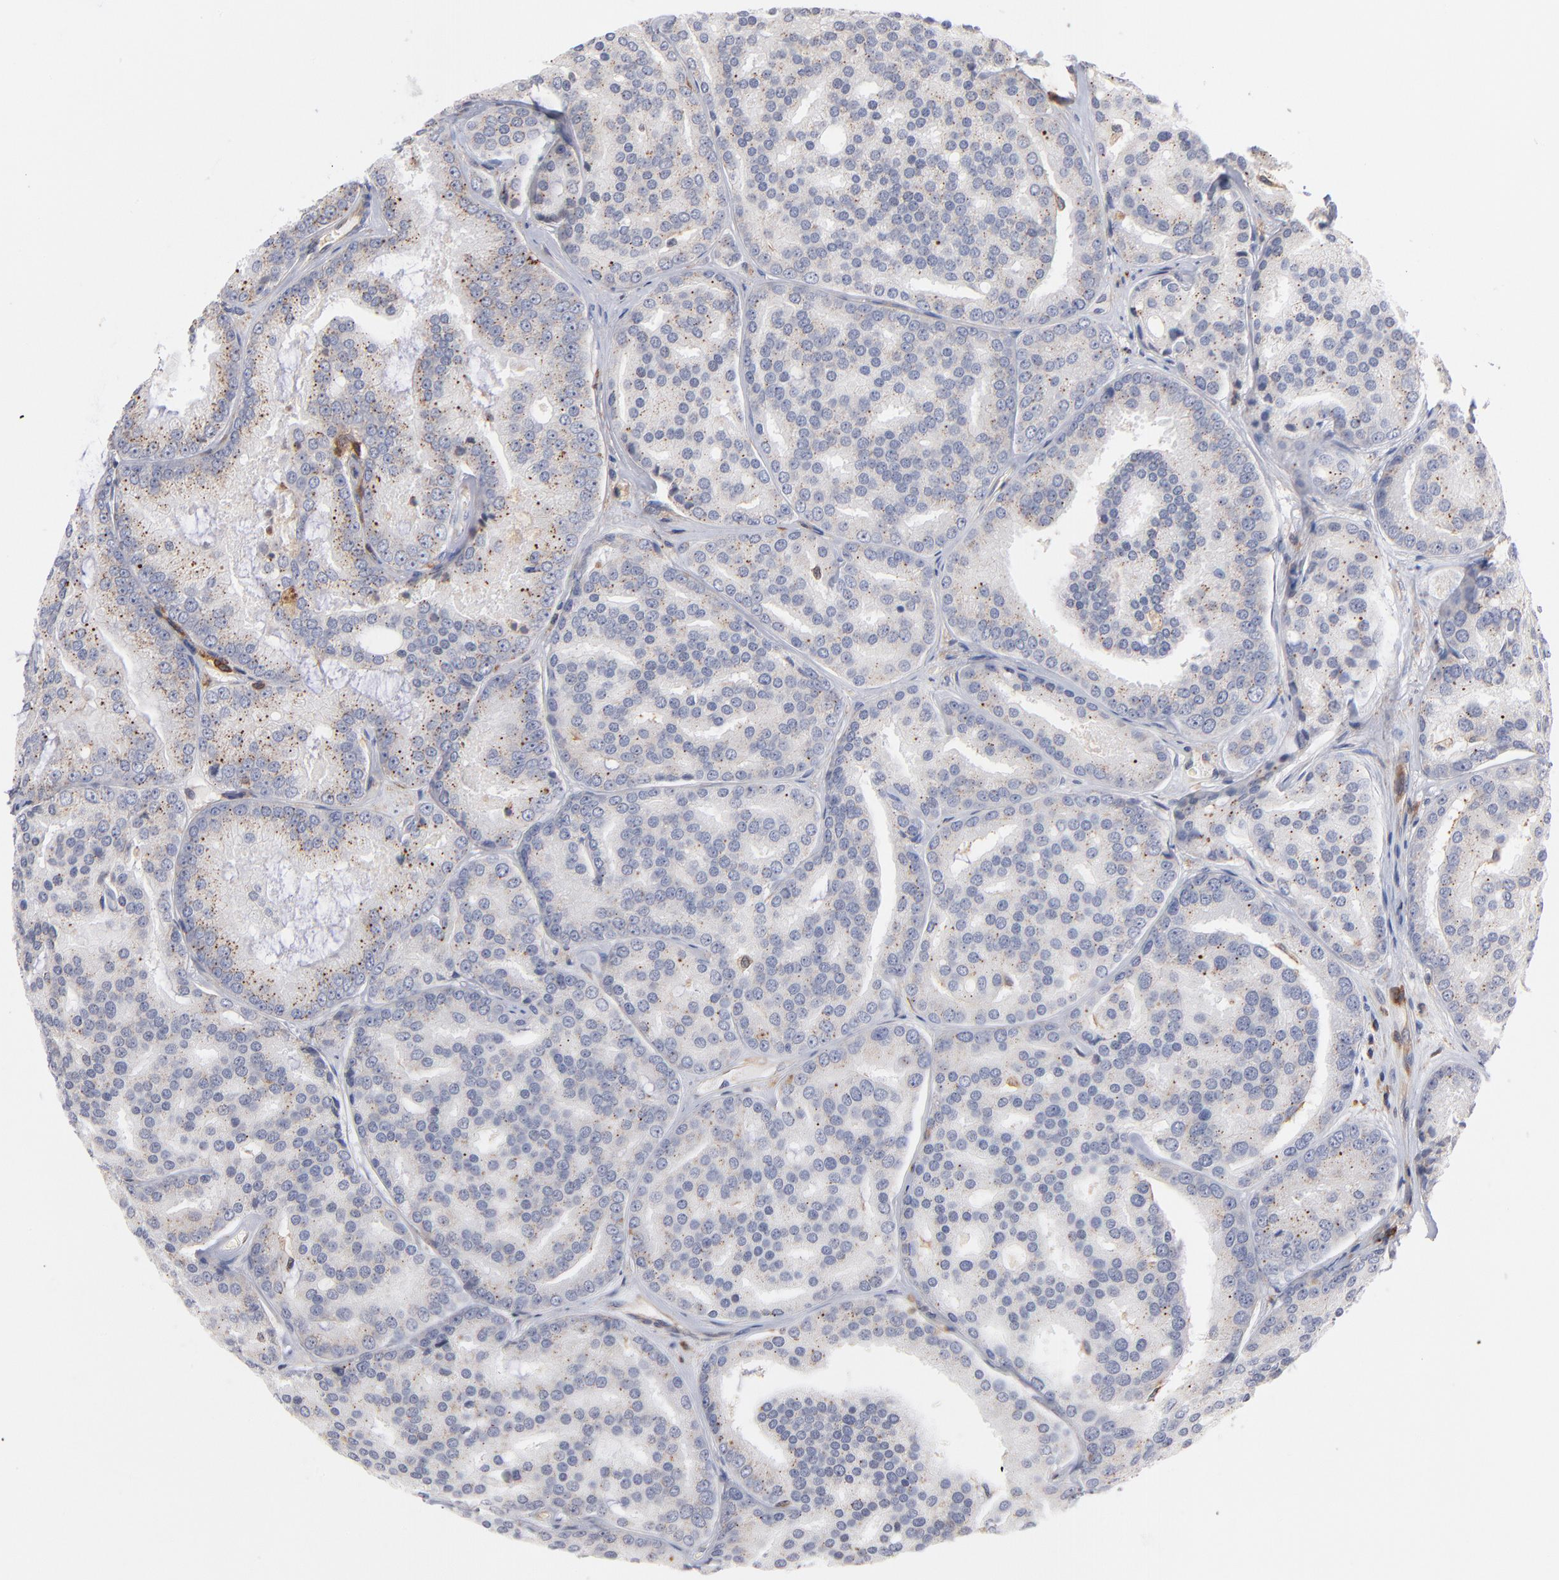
{"staining": {"intensity": "weak", "quantity": "25%-75%", "location": "cytoplasmic/membranous"}, "tissue": "prostate cancer", "cell_type": "Tumor cells", "image_type": "cancer", "snomed": [{"axis": "morphology", "description": "Adenocarcinoma, High grade"}, {"axis": "topography", "description": "Prostate"}], "caption": "This photomicrograph demonstrates IHC staining of prostate cancer (adenocarcinoma (high-grade)), with low weak cytoplasmic/membranous staining in about 25%-75% of tumor cells.", "gene": "WIPF1", "patient": {"sex": "male", "age": 64}}